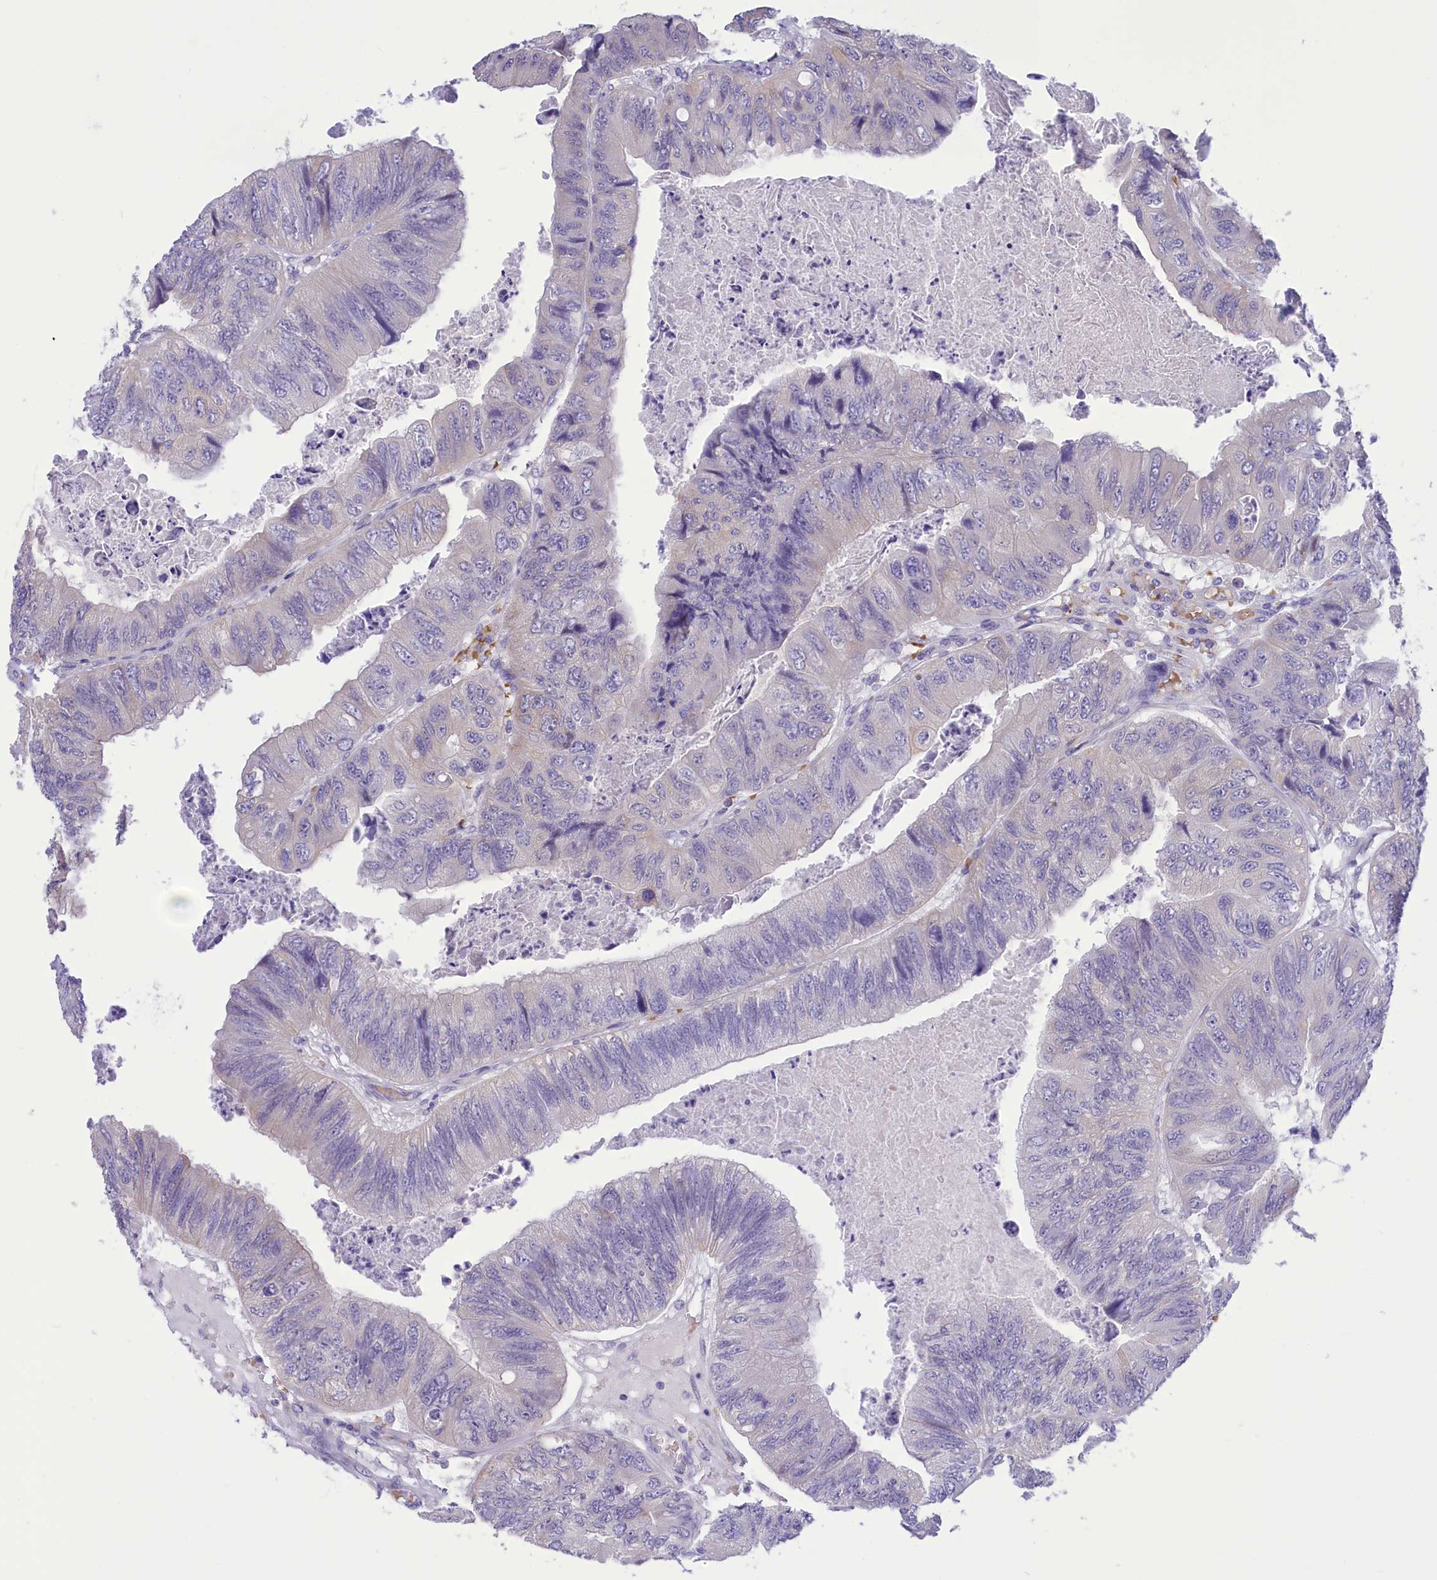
{"staining": {"intensity": "negative", "quantity": "none", "location": "none"}, "tissue": "colorectal cancer", "cell_type": "Tumor cells", "image_type": "cancer", "snomed": [{"axis": "morphology", "description": "Adenocarcinoma, NOS"}, {"axis": "topography", "description": "Rectum"}], "caption": "Tumor cells show no significant protein positivity in colorectal cancer. (DAB immunohistochemistry with hematoxylin counter stain).", "gene": "DCAF16", "patient": {"sex": "male", "age": 63}}